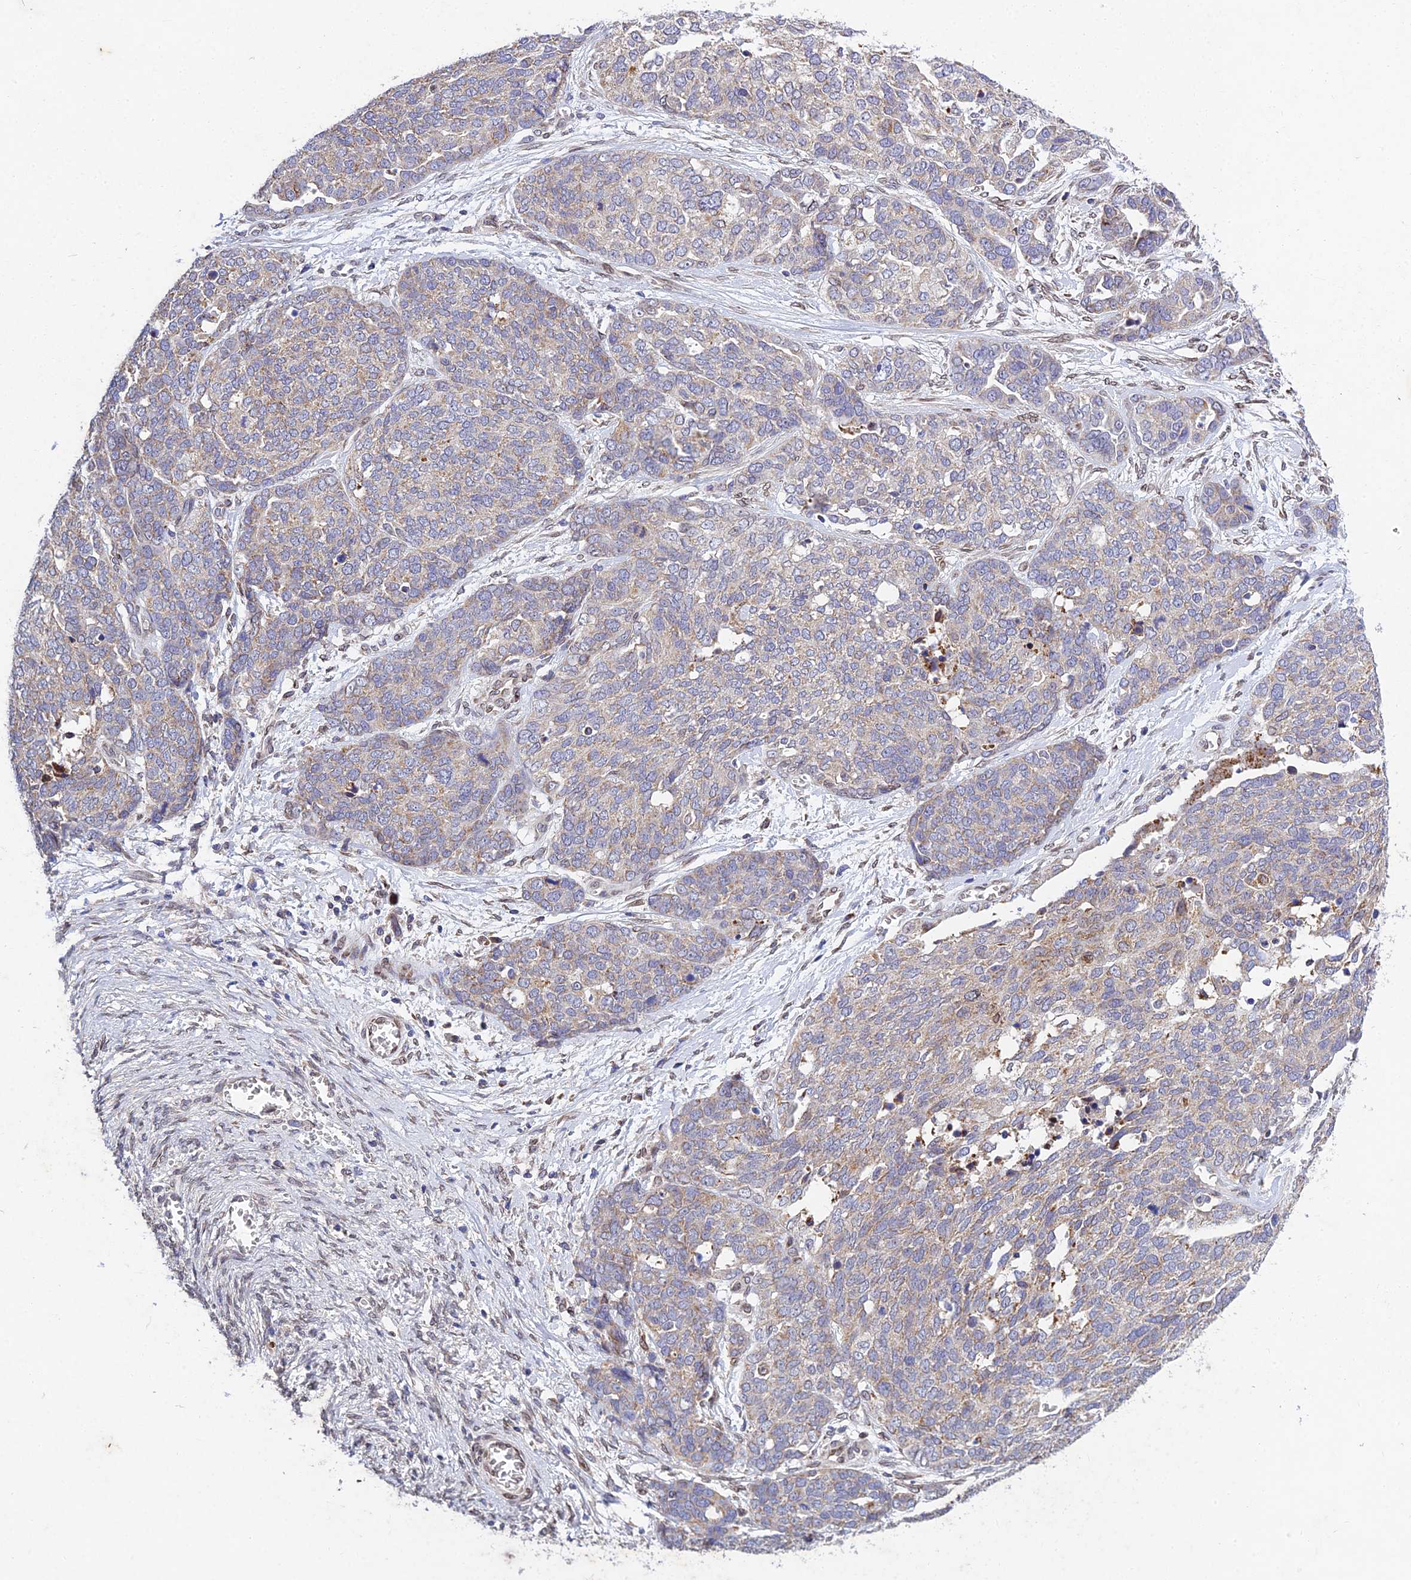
{"staining": {"intensity": "weak", "quantity": "<25%", "location": "cytoplasmic/membranous"}, "tissue": "ovarian cancer", "cell_type": "Tumor cells", "image_type": "cancer", "snomed": [{"axis": "morphology", "description": "Cystadenocarcinoma, serous, NOS"}, {"axis": "topography", "description": "Ovary"}], "caption": "Tumor cells show no significant expression in serous cystadenocarcinoma (ovarian).", "gene": "MGAT2", "patient": {"sex": "female", "age": 44}}